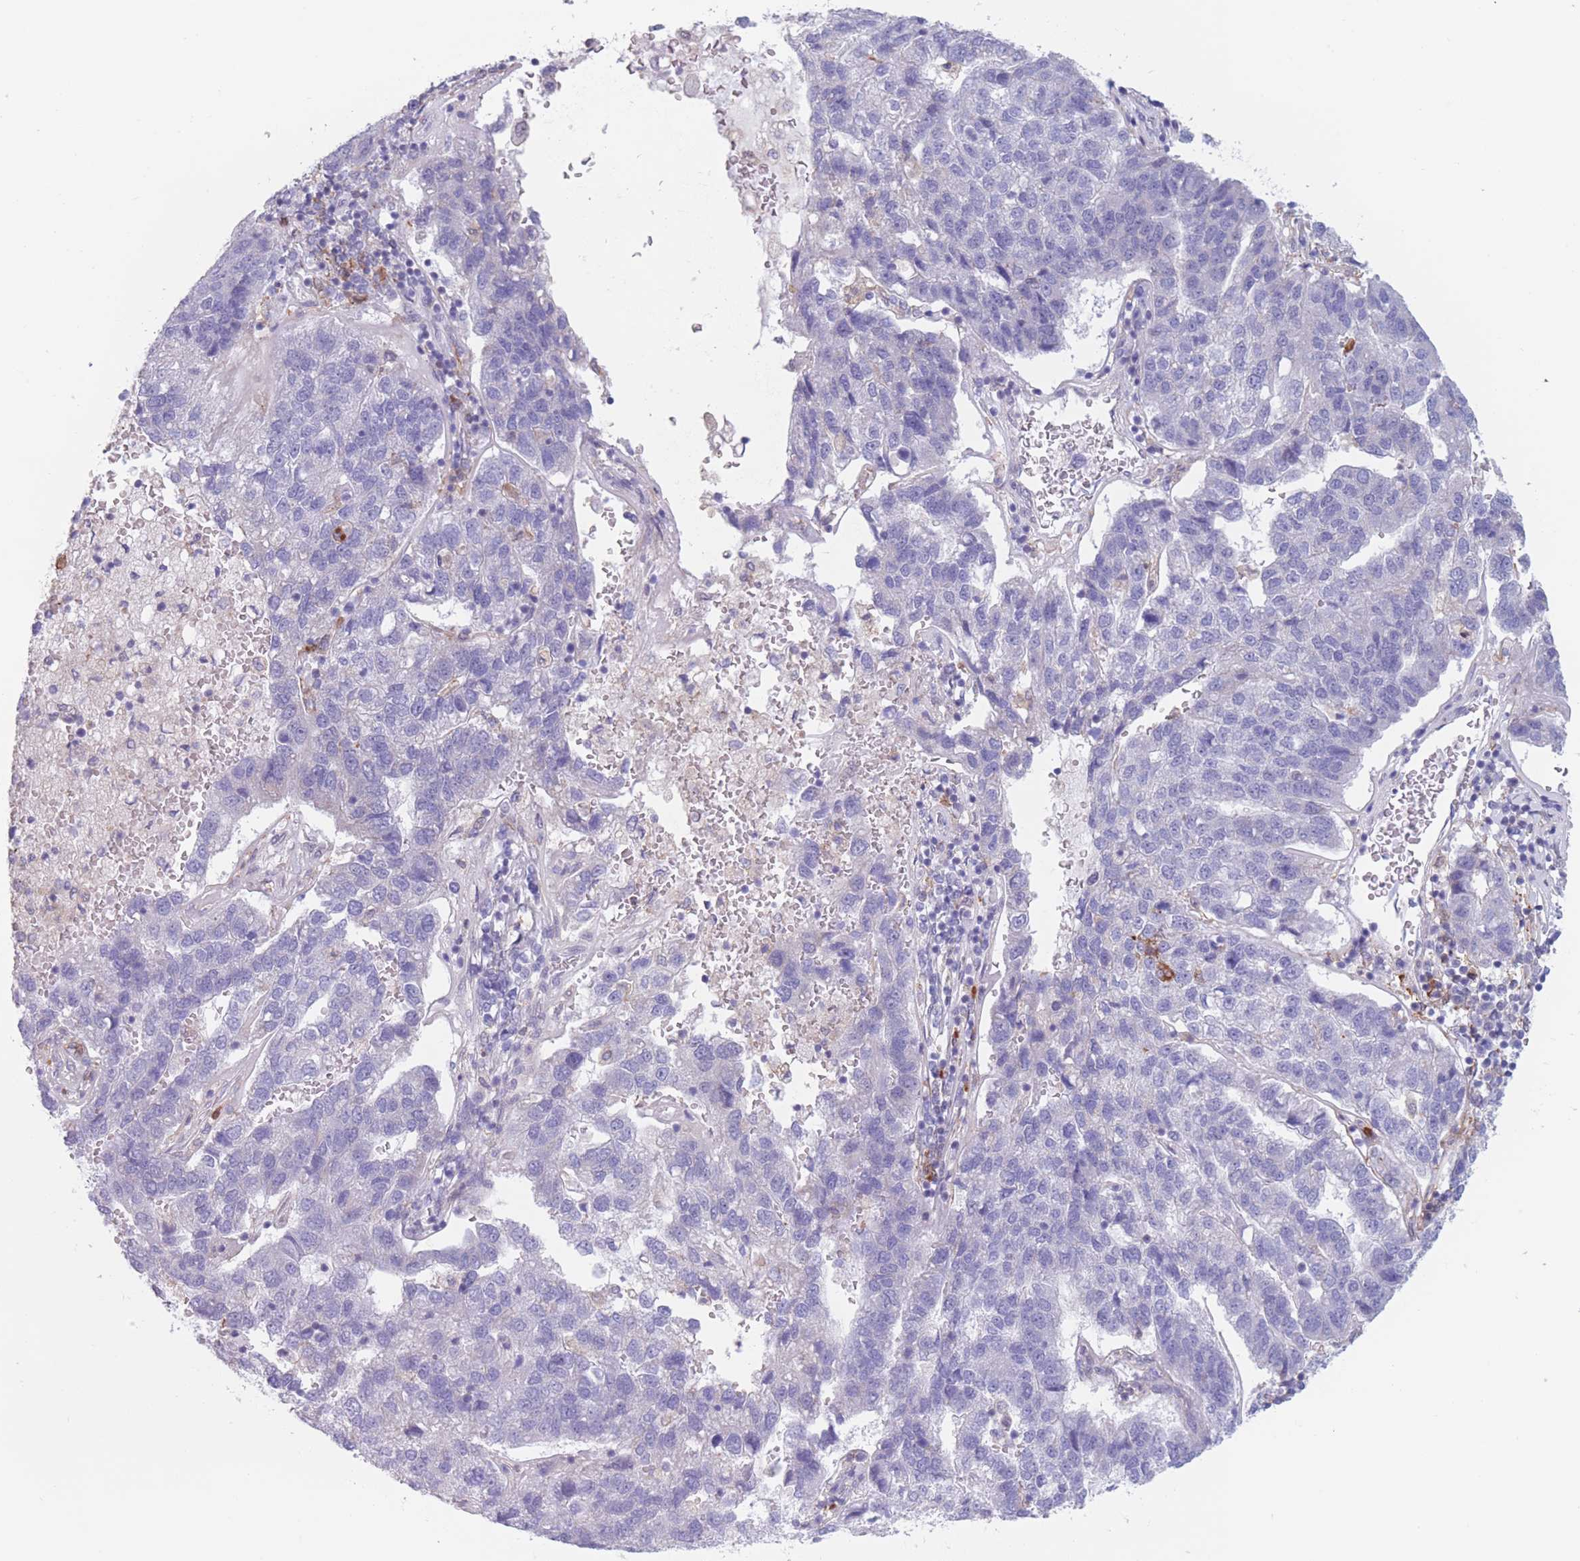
{"staining": {"intensity": "negative", "quantity": "none", "location": "none"}, "tissue": "pancreatic cancer", "cell_type": "Tumor cells", "image_type": "cancer", "snomed": [{"axis": "morphology", "description": "Adenocarcinoma, NOS"}, {"axis": "topography", "description": "Pancreas"}], "caption": "IHC micrograph of adenocarcinoma (pancreatic) stained for a protein (brown), which demonstrates no staining in tumor cells.", "gene": "PODXL", "patient": {"sex": "female", "age": 61}}